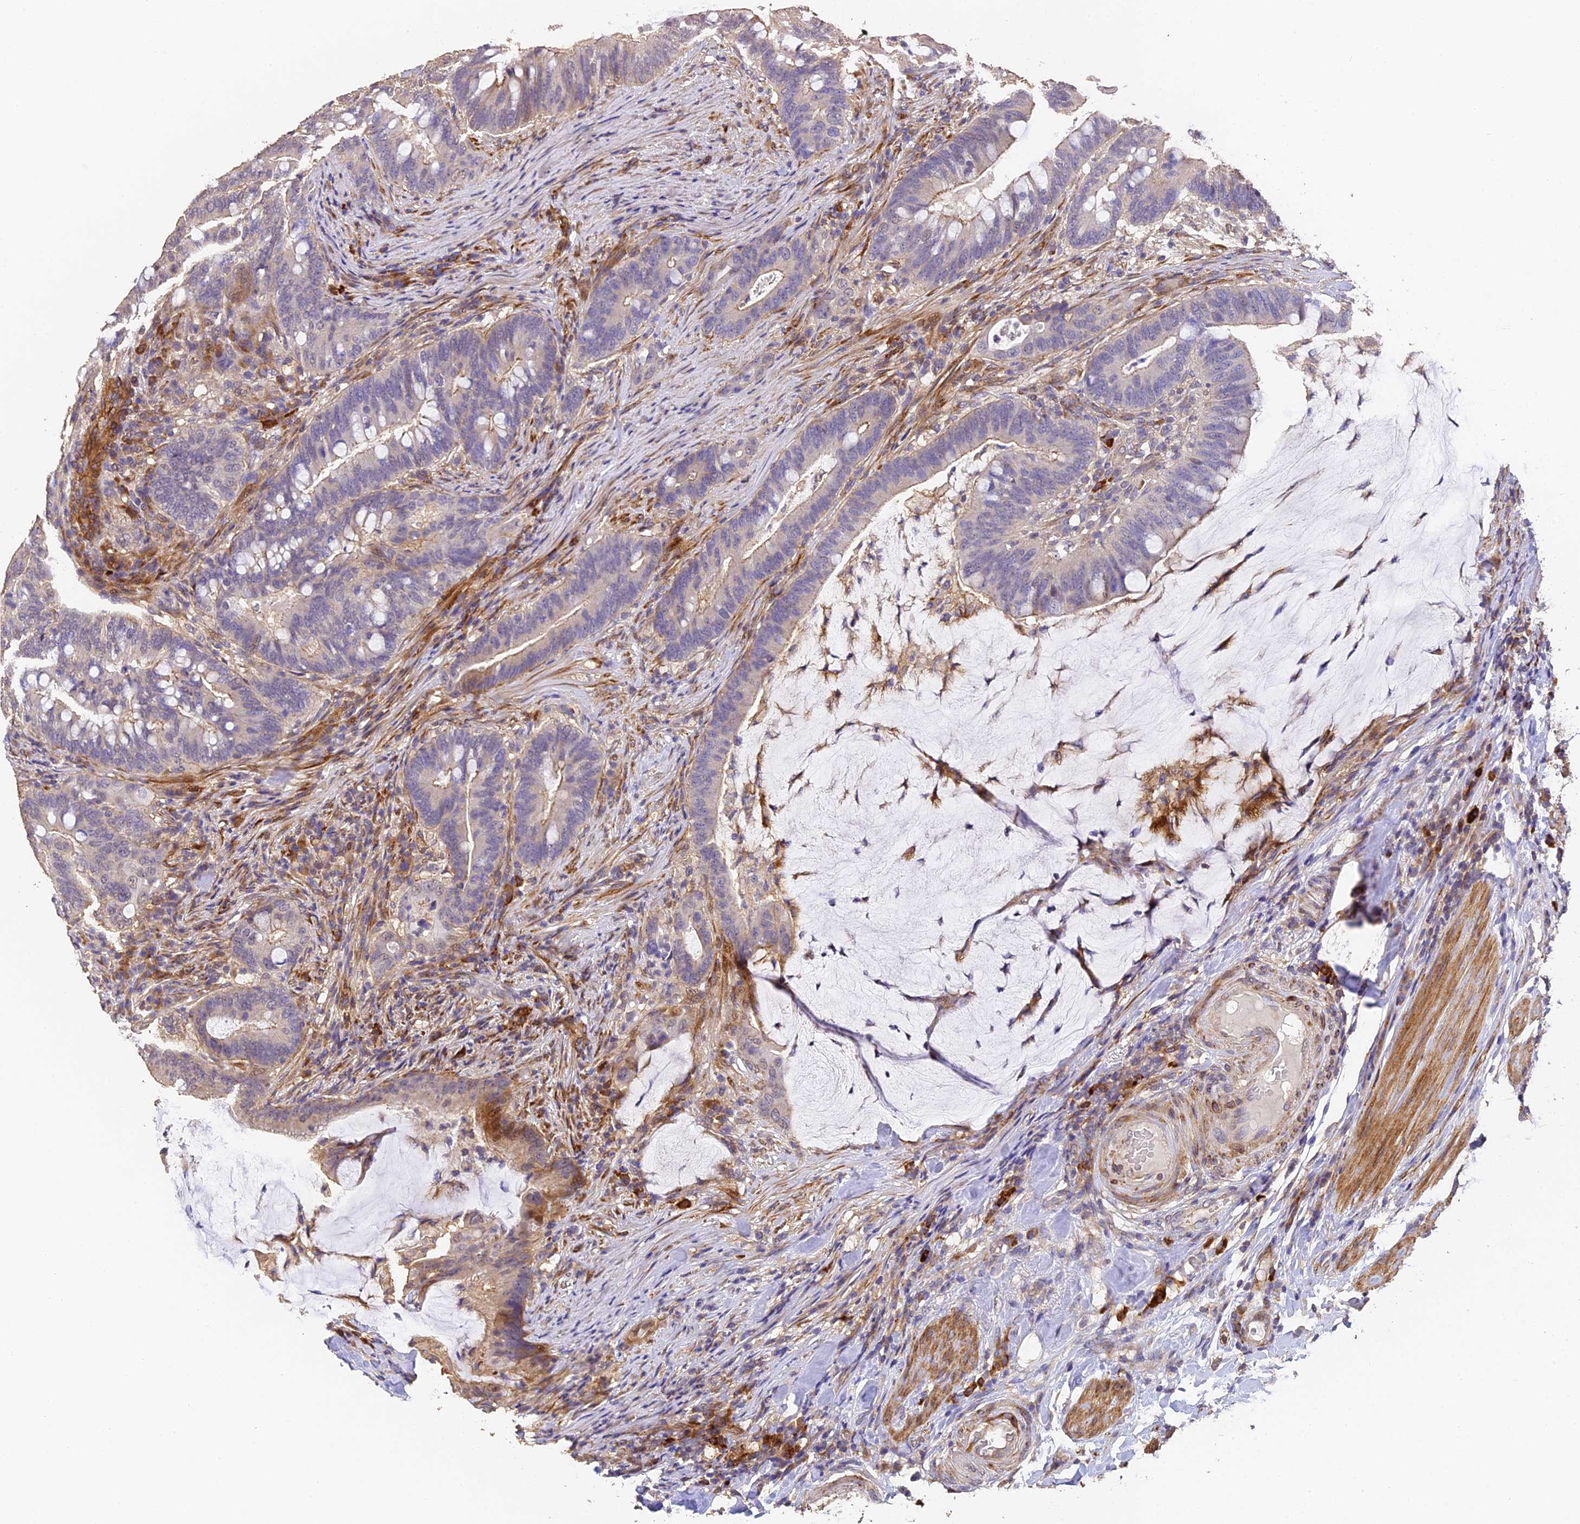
{"staining": {"intensity": "weak", "quantity": "25%-75%", "location": "cytoplasmic/membranous"}, "tissue": "colorectal cancer", "cell_type": "Tumor cells", "image_type": "cancer", "snomed": [{"axis": "morphology", "description": "Adenocarcinoma, NOS"}, {"axis": "topography", "description": "Colon"}], "caption": "Colorectal cancer stained for a protein exhibits weak cytoplasmic/membranous positivity in tumor cells.", "gene": "SLC11A1", "patient": {"sex": "female", "age": 66}}